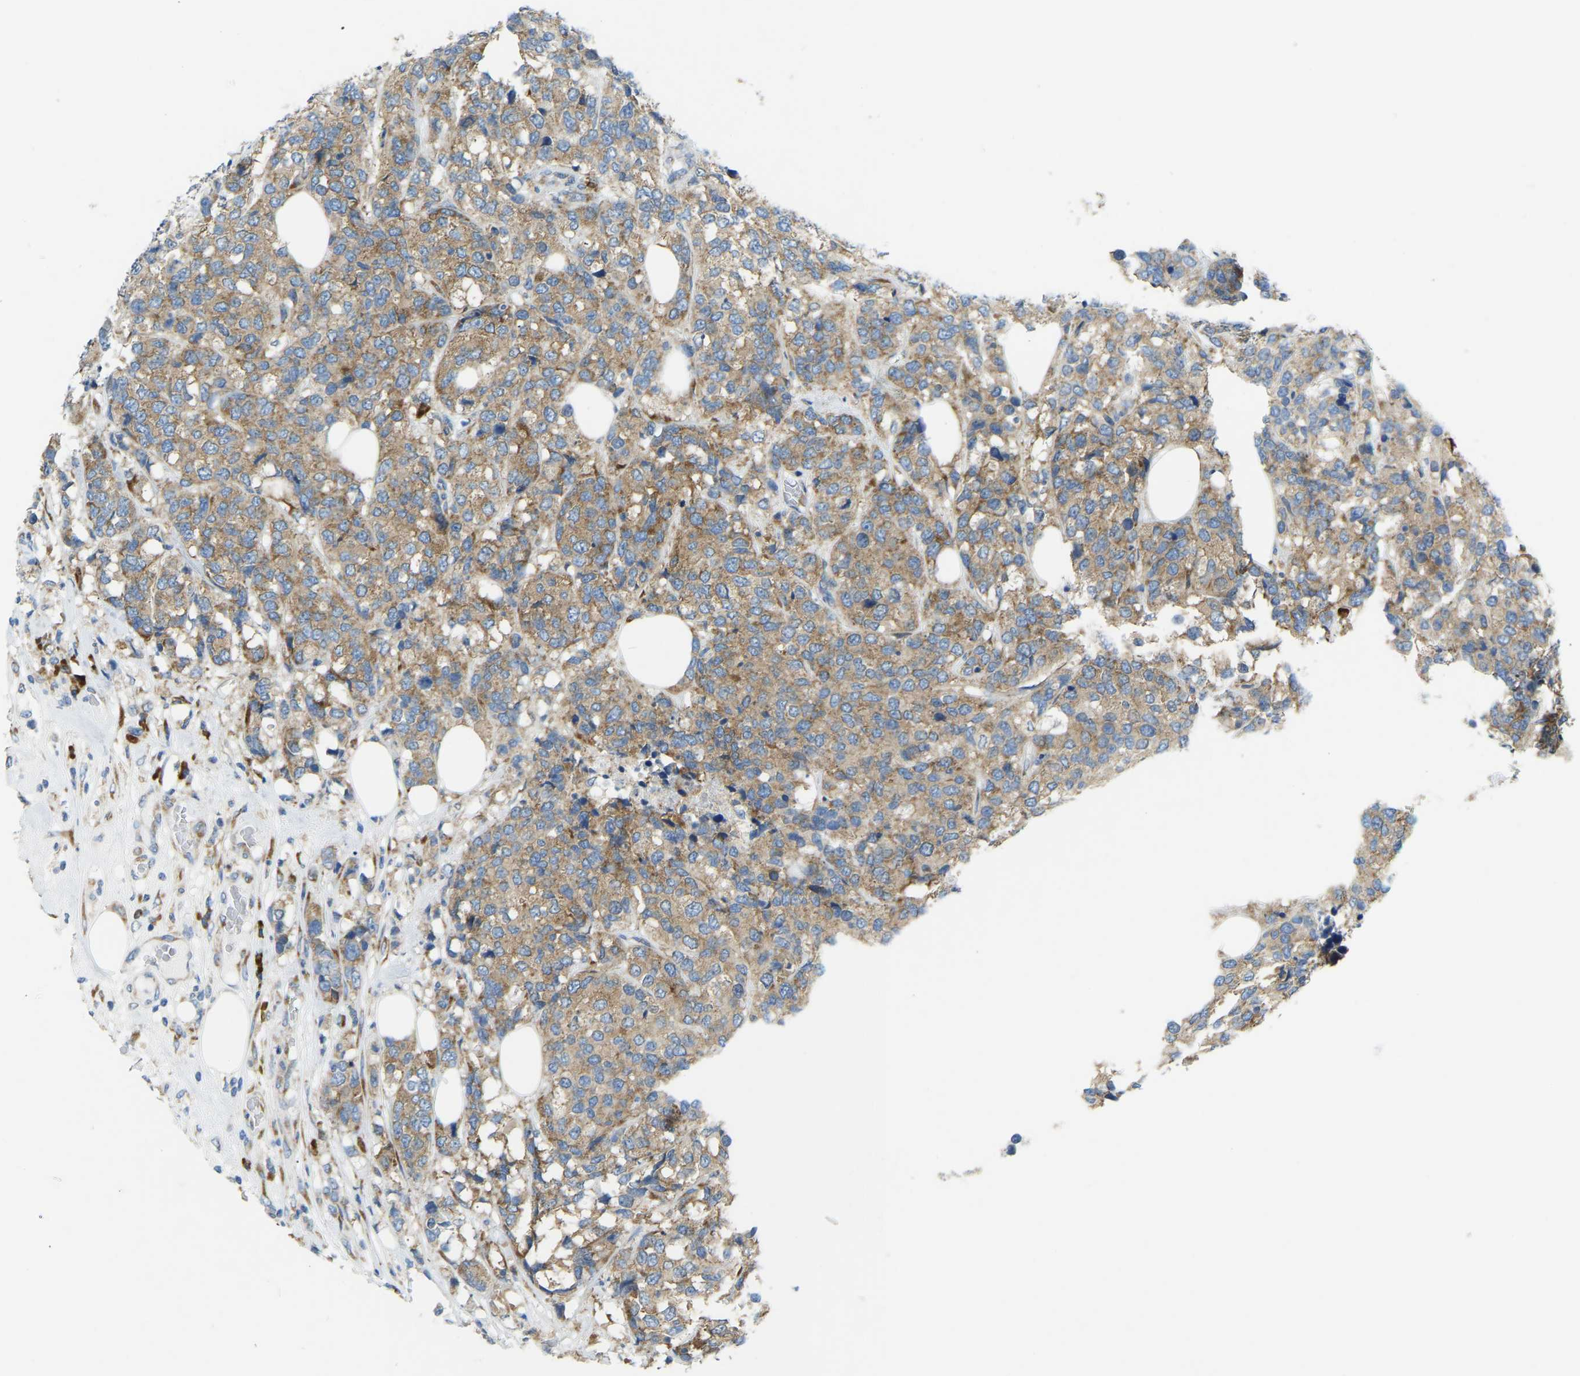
{"staining": {"intensity": "moderate", "quantity": ">75%", "location": "cytoplasmic/membranous"}, "tissue": "breast cancer", "cell_type": "Tumor cells", "image_type": "cancer", "snomed": [{"axis": "morphology", "description": "Lobular carcinoma"}, {"axis": "topography", "description": "Breast"}], "caption": "Lobular carcinoma (breast) stained for a protein displays moderate cytoplasmic/membranous positivity in tumor cells.", "gene": "SND1", "patient": {"sex": "female", "age": 59}}